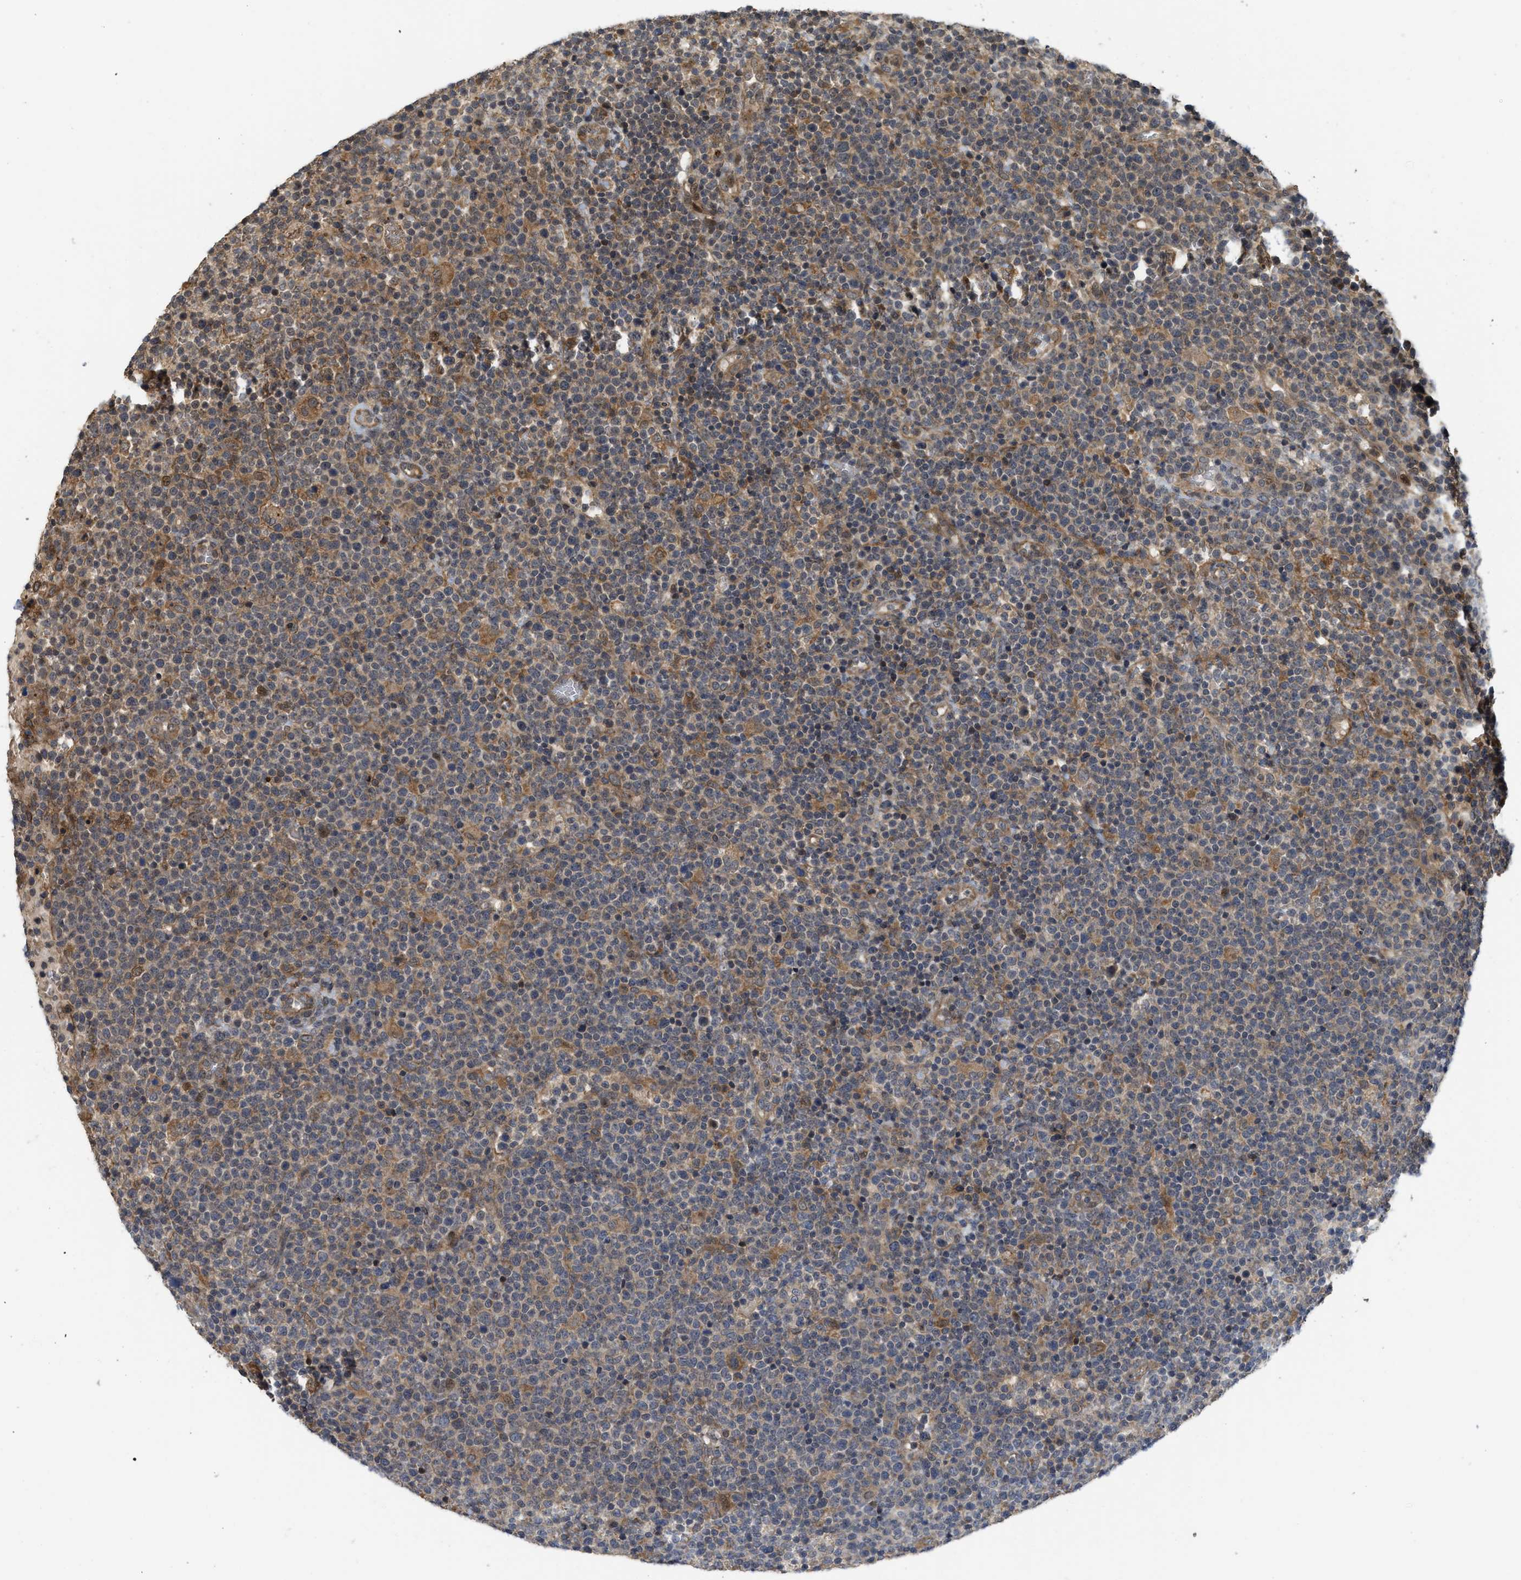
{"staining": {"intensity": "moderate", "quantity": "25%-75%", "location": "cytoplasmic/membranous"}, "tissue": "lymphoma", "cell_type": "Tumor cells", "image_type": "cancer", "snomed": [{"axis": "morphology", "description": "Malignant lymphoma, non-Hodgkin's type, High grade"}, {"axis": "topography", "description": "Lymph node"}], "caption": "Approximately 25%-75% of tumor cells in lymphoma display moderate cytoplasmic/membranous protein staining as visualized by brown immunohistochemical staining.", "gene": "DNAJC28", "patient": {"sex": "male", "age": 61}}